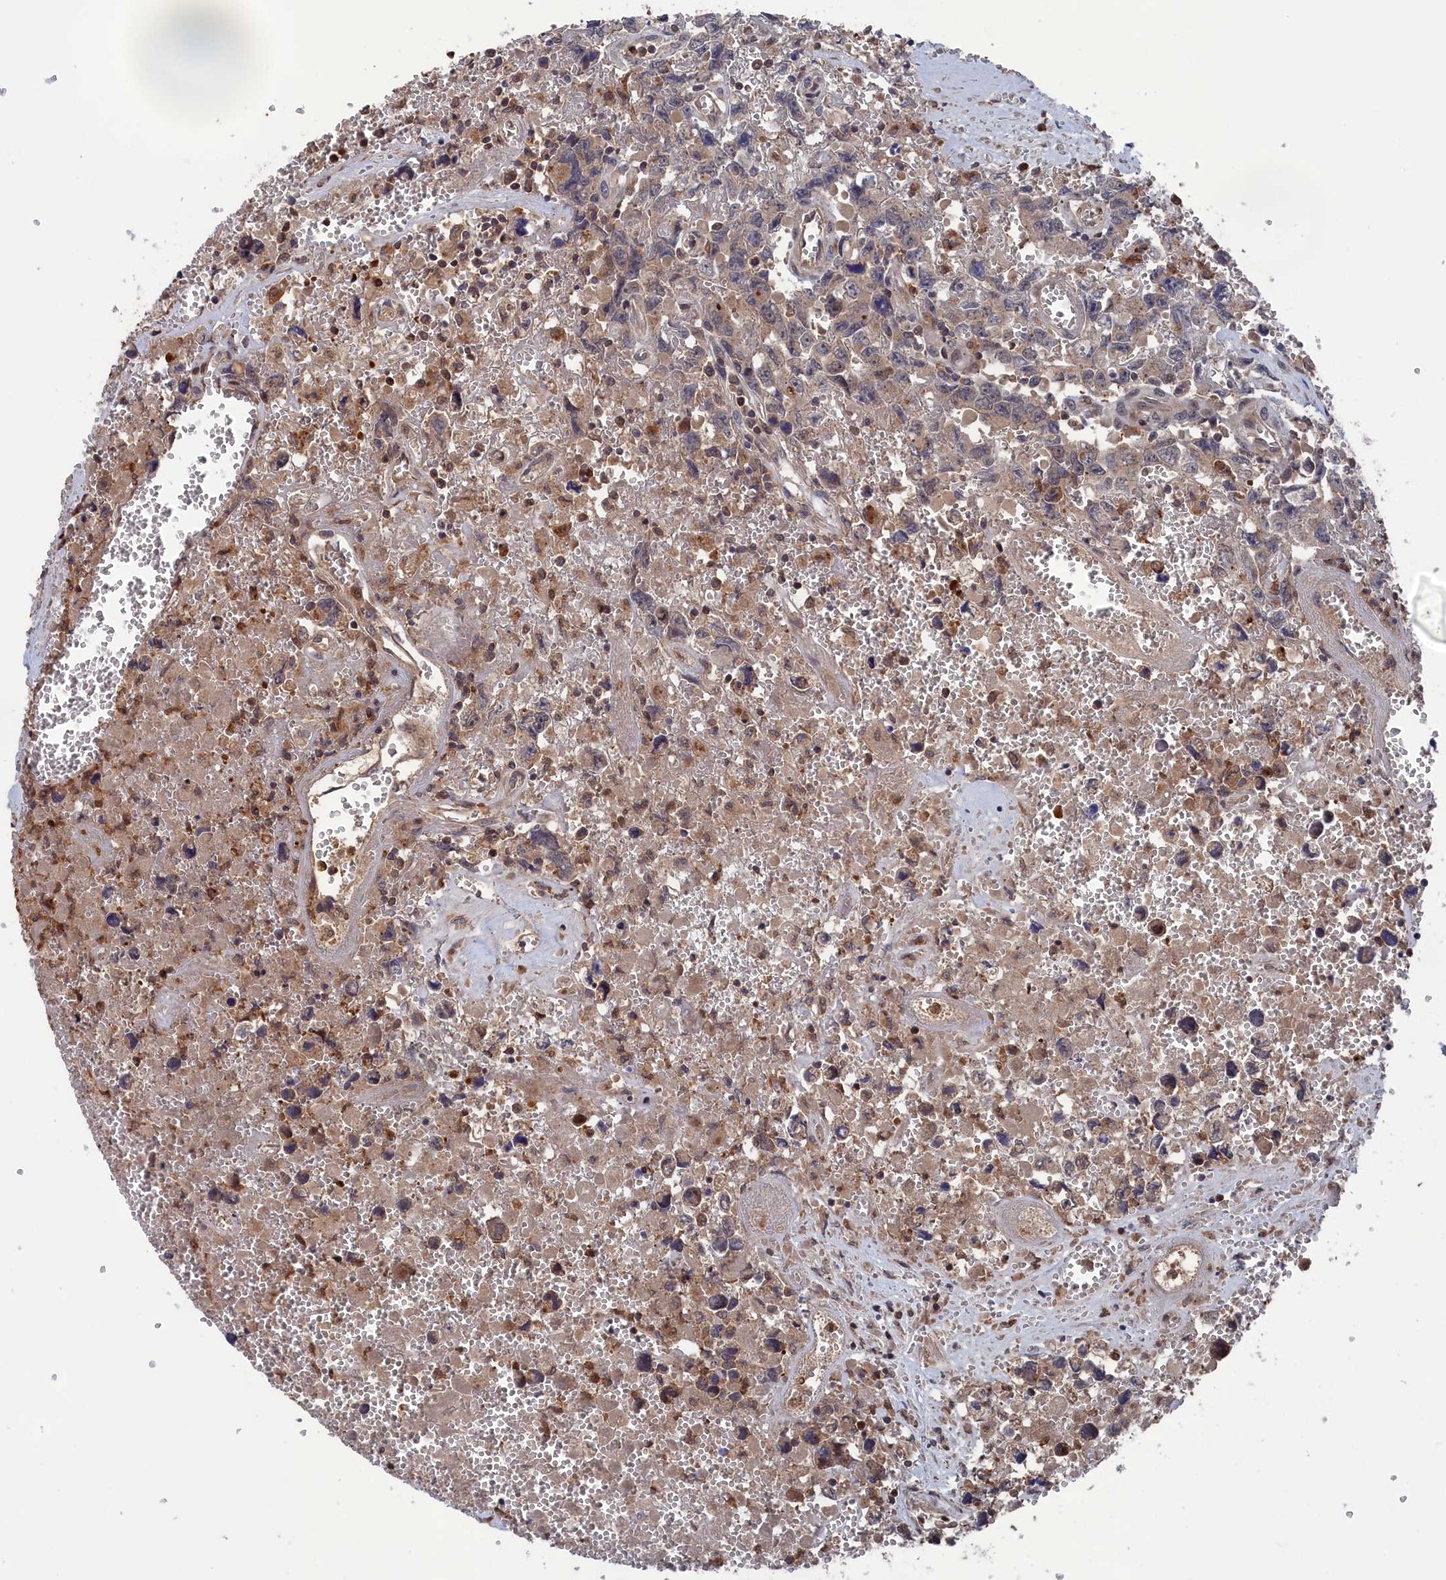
{"staining": {"intensity": "negative", "quantity": "none", "location": "none"}, "tissue": "testis cancer", "cell_type": "Tumor cells", "image_type": "cancer", "snomed": [{"axis": "morphology", "description": "Carcinoma, Embryonal, NOS"}, {"axis": "topography", "description": "Testis"}], "caption": "Immunohistochemistry (IHC) micrograph of human testis cancer (embryonal carcinoma) stained for a protein (brown), which exhibits no positivity in tumor cells. The staining was performed using DAB to visualize the protein expression in brown, while the nuclei were stained in blue with hematoxylin (Magnification: 20x).", "gene": "PLA2G15", "patient": {"sex": "male", "age": 31}}